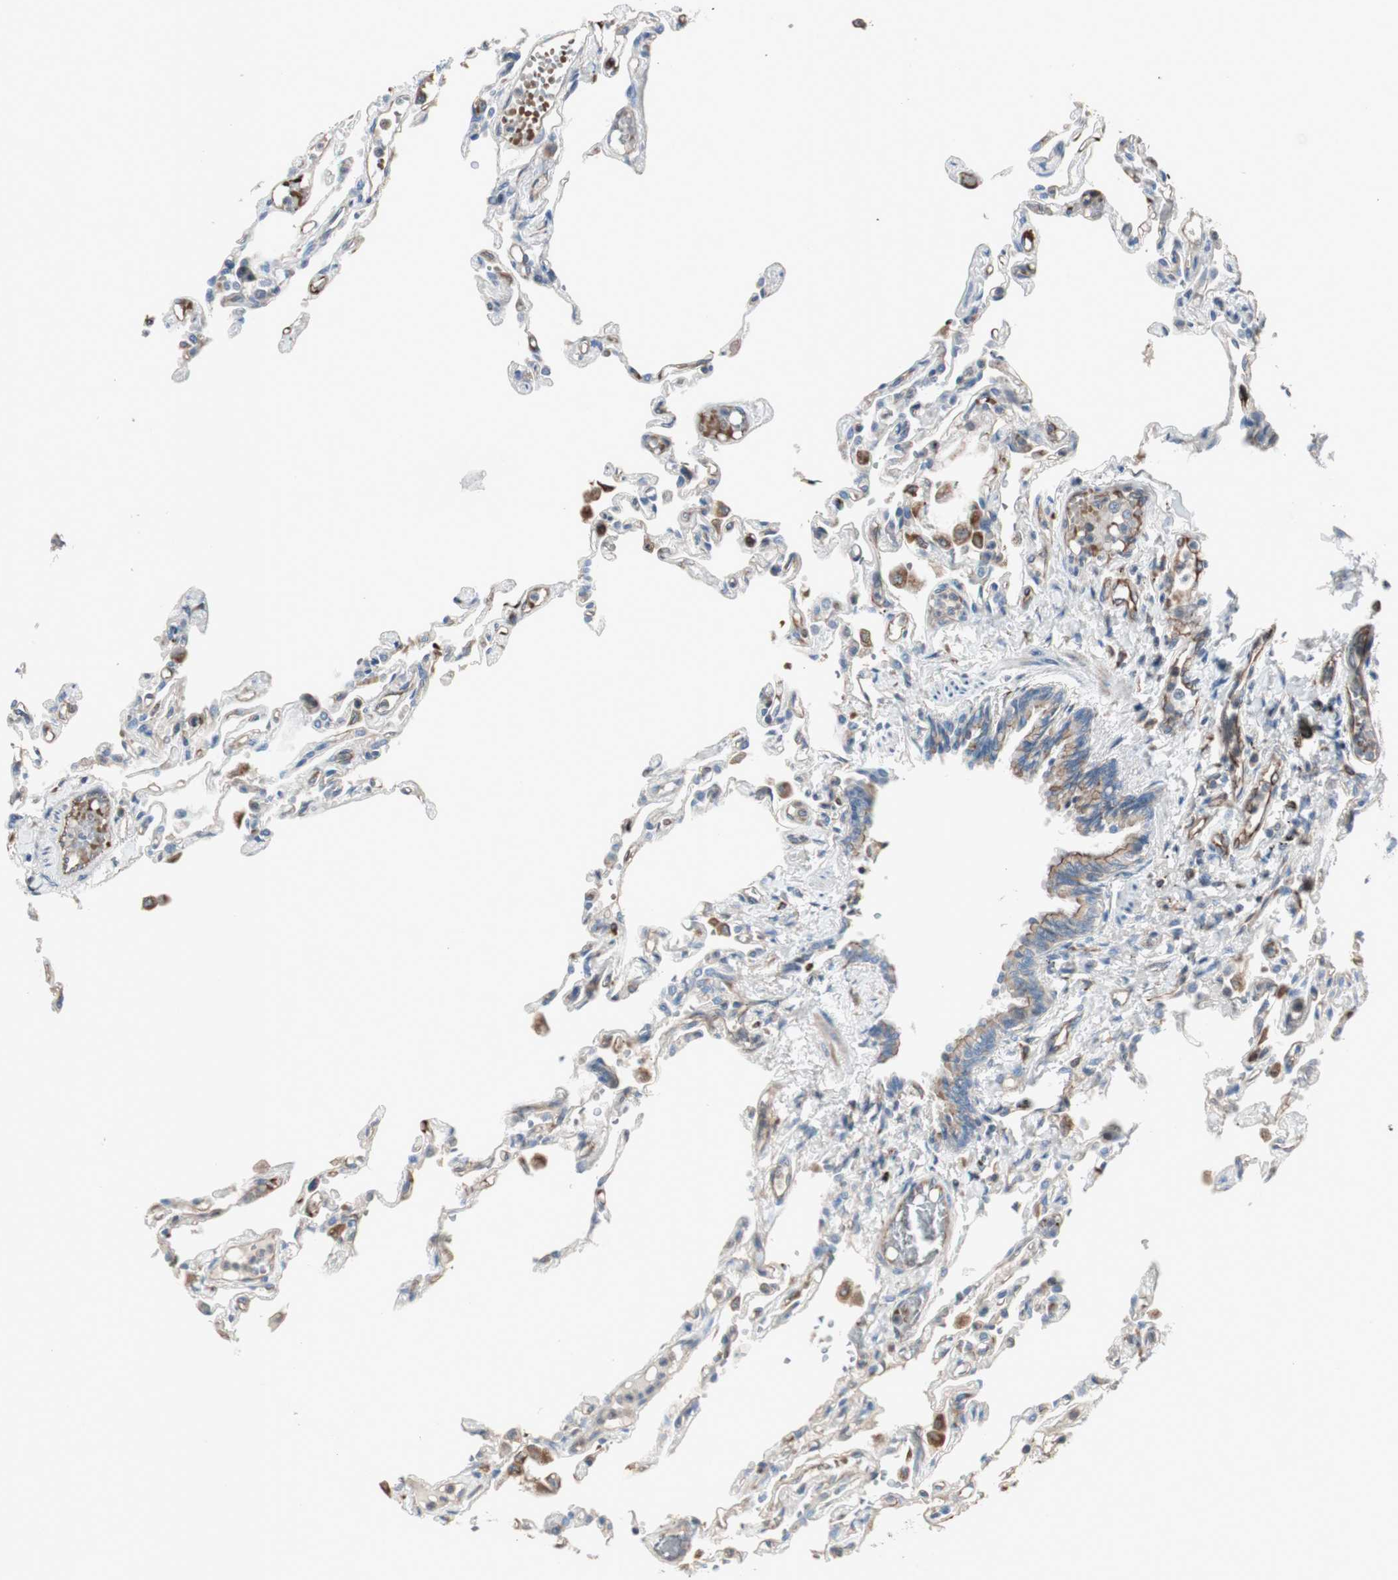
{"staining": {"intensity": "negative", "quantity": "none", "location": "none"}, "tissue": "lung", "cell_type": "Alveolar cells", "image_type": "normal", "snomed": [{"axis": "morphology", "description": "Normal tissue, NOS"}, {"axis": "topography", "description": "Lung"}], "caption": "High power microscopy histopathology image of an immunohistochemistry histopathology image of unremarkable lung, revealing no significant expression in alveolar cells. (DAB (3,3'-diaminobenzidine) IHC visualized using brightfield microscopy, high magnification).", "gene": "SRCIN1", "patient": {"sex": "male", "age": 21}}